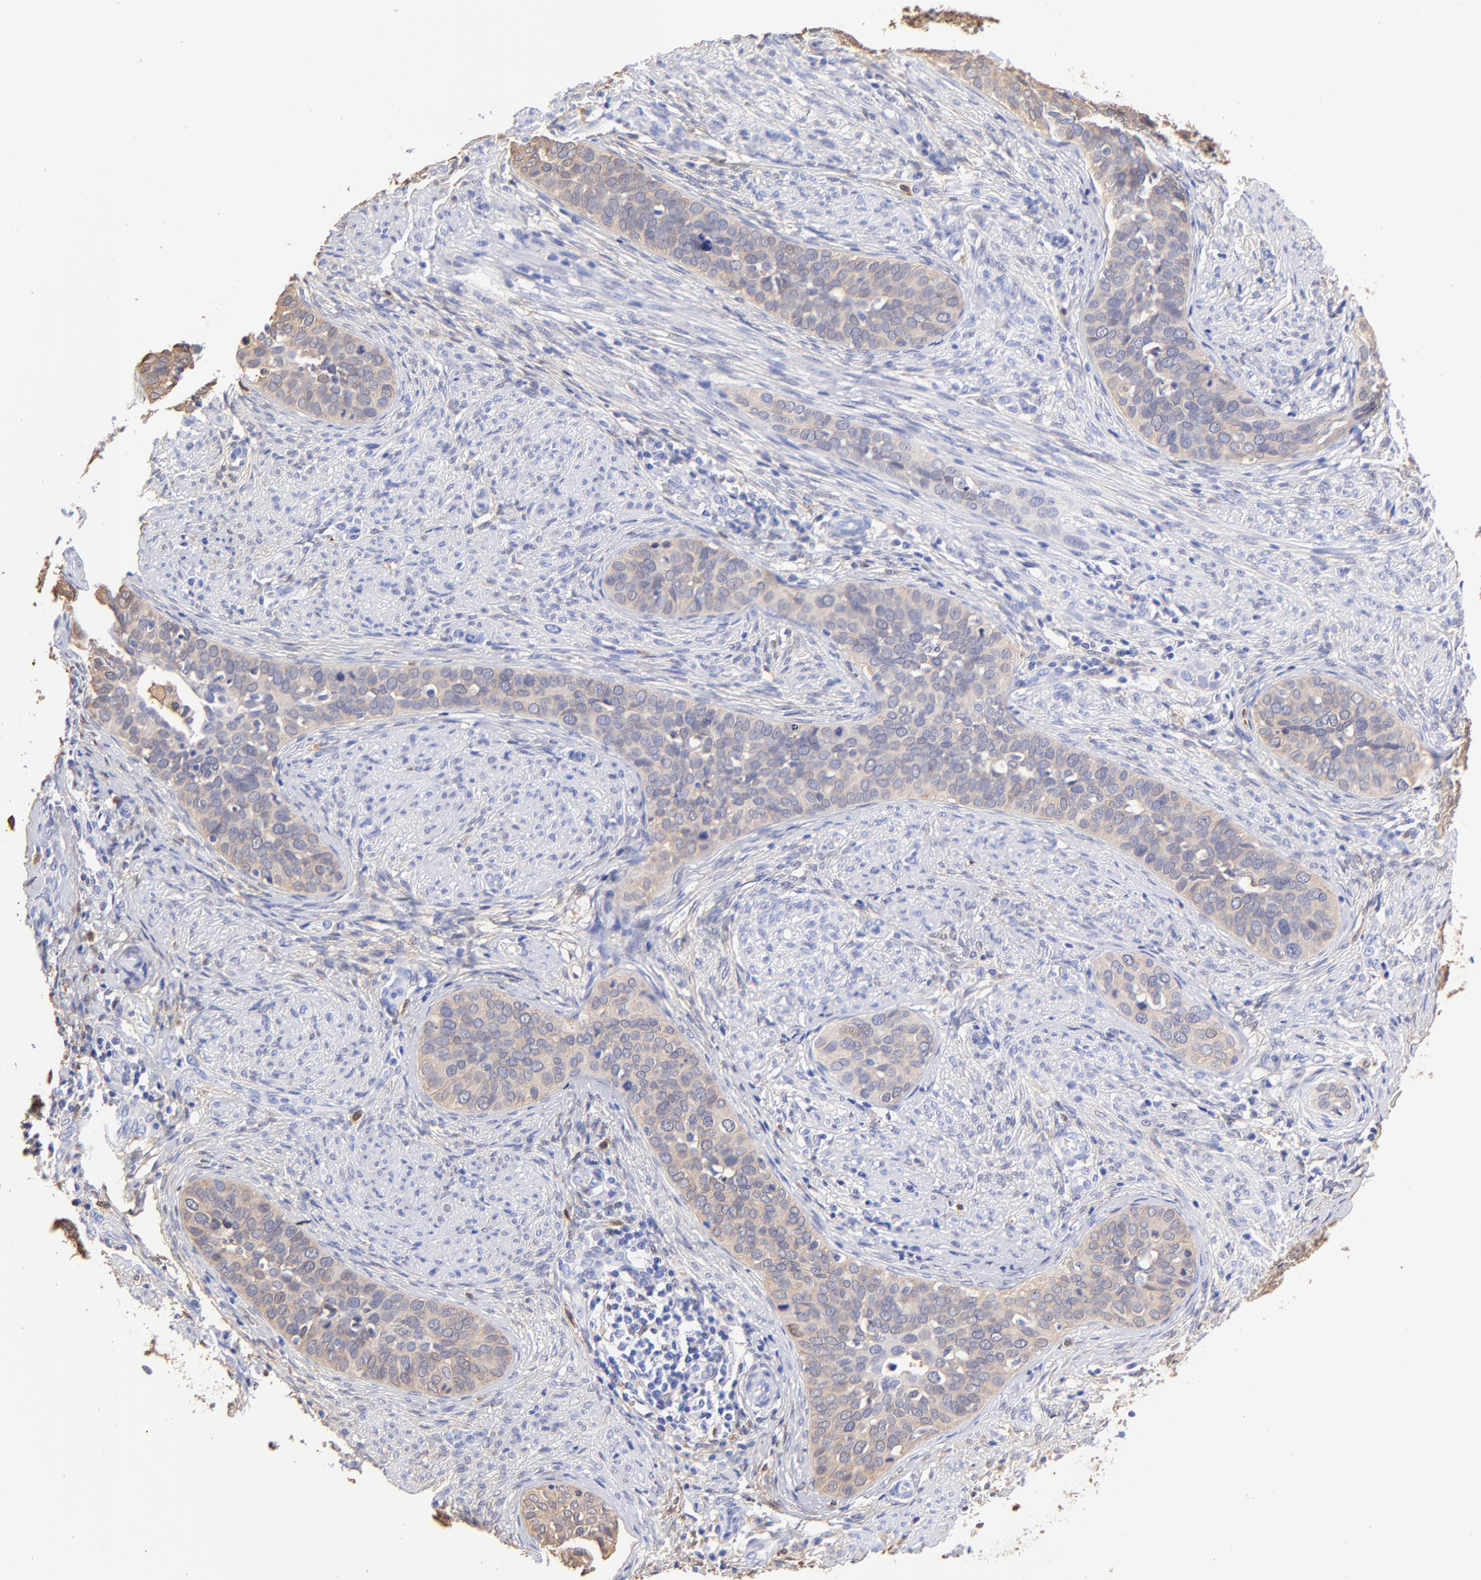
{"staining": {"intensity": "weak", "quantity": ">75%", "location": "cytoplasmic/membranous"}, "tissue": "cervical cancer", "cell_type": "Tumor cells", "image_type": "cancer", "snomed": [{"axis": "morphology", "description": "Squamous cell carcinoma, NOS"}, {"axis": "topography", "description": "Cervix"}], "caption": "IHC of cervical cancer demonstrates low levels of weak cytoplasmic/membranous expression in about >75% of tumor cells.", "gene": "ALDH1A1", "patient": {"sex": "female", "age": 31}}